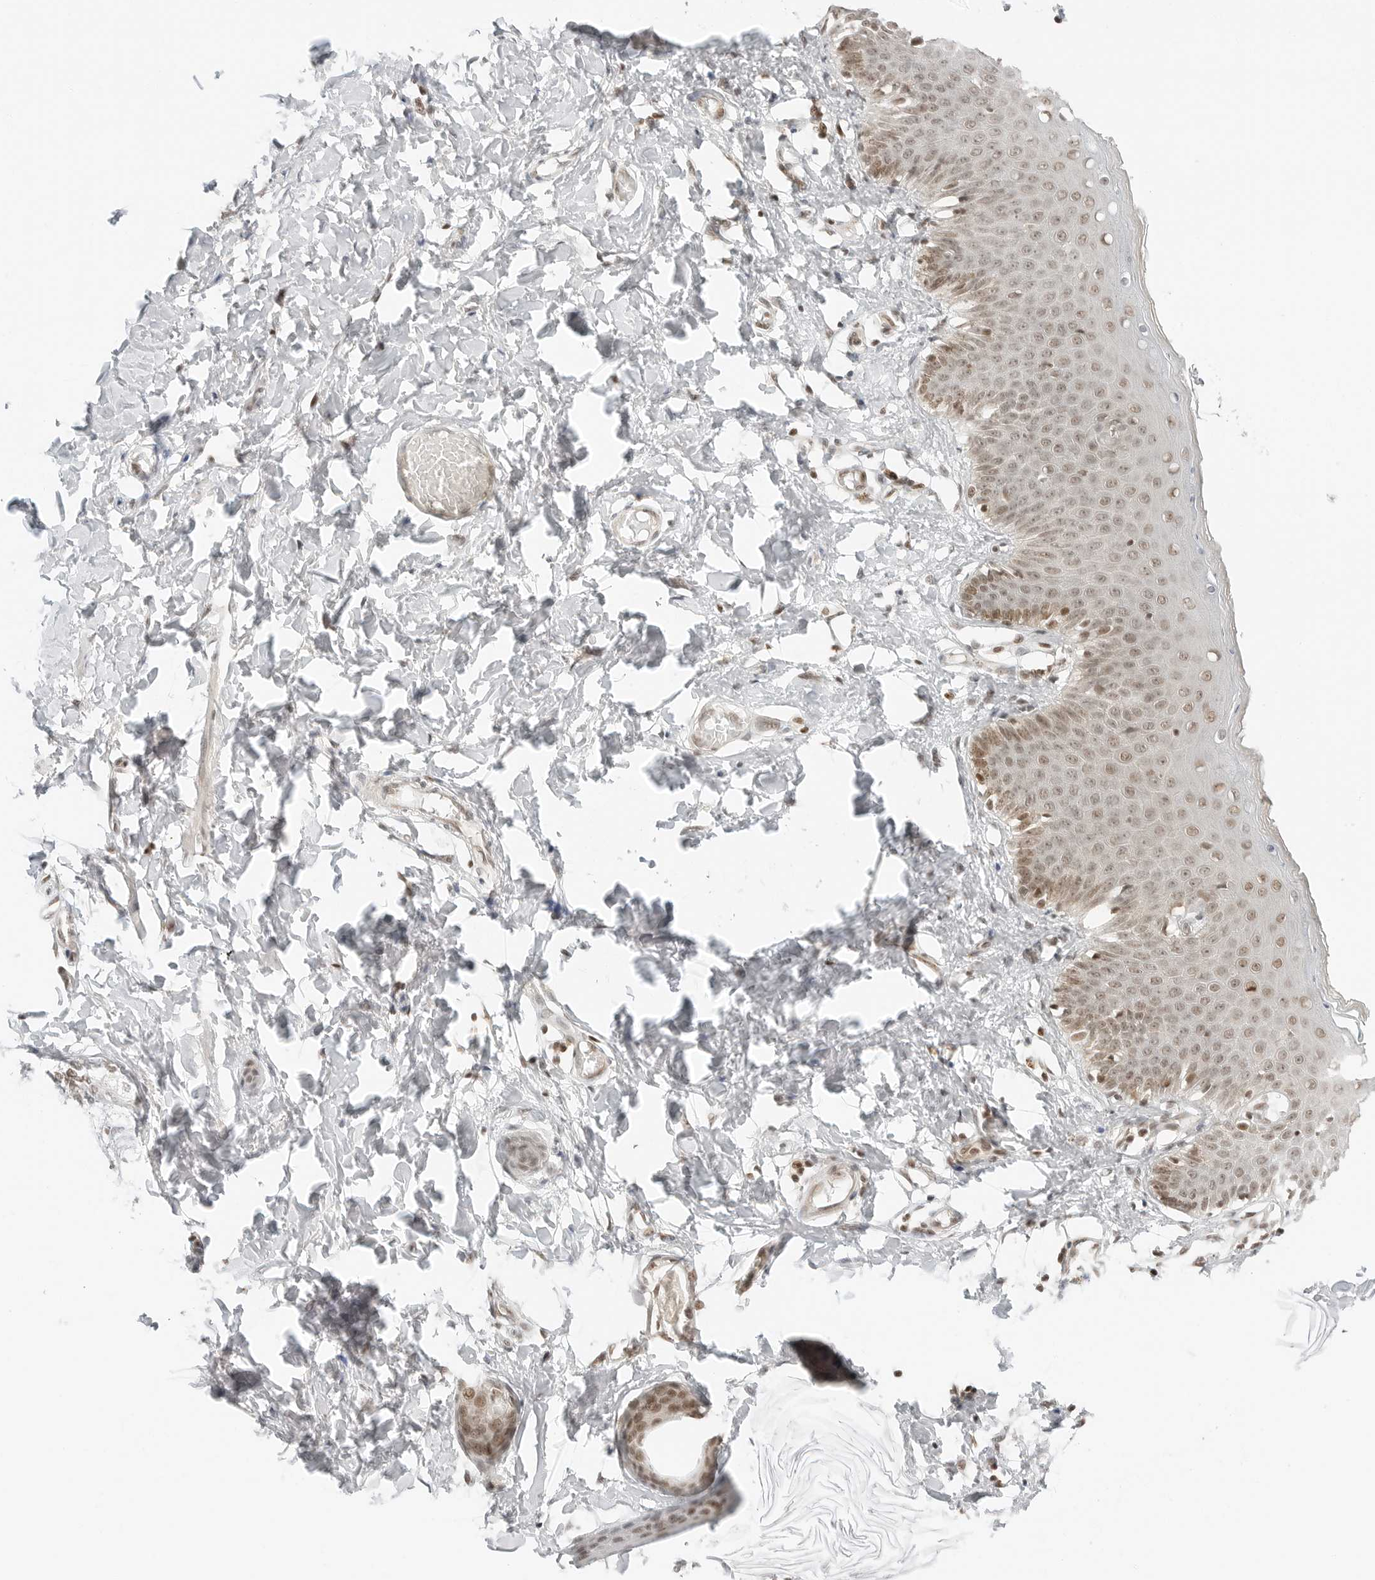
{"staining": {"intensity": "moderate", "quantity": ">75%", "location": "nuclear"}, "tissue": "skin", "cell_type": "Epidermal cells", "image_type": "normal", "snomed": [{"axis": "morphology", "description": "Normal tissue, NOS"}, {"axis": "topography", "description": "Vulva"}], "caption": "Immunohistochemical staining of normal skin shows medium levels of moderate nuclear positivity in about >75% of epidermal cells. (IHC, brightfield microscopy, high magnification).", "gene": "CRTC2", "patient": {"sex": "female", "age": 66}}